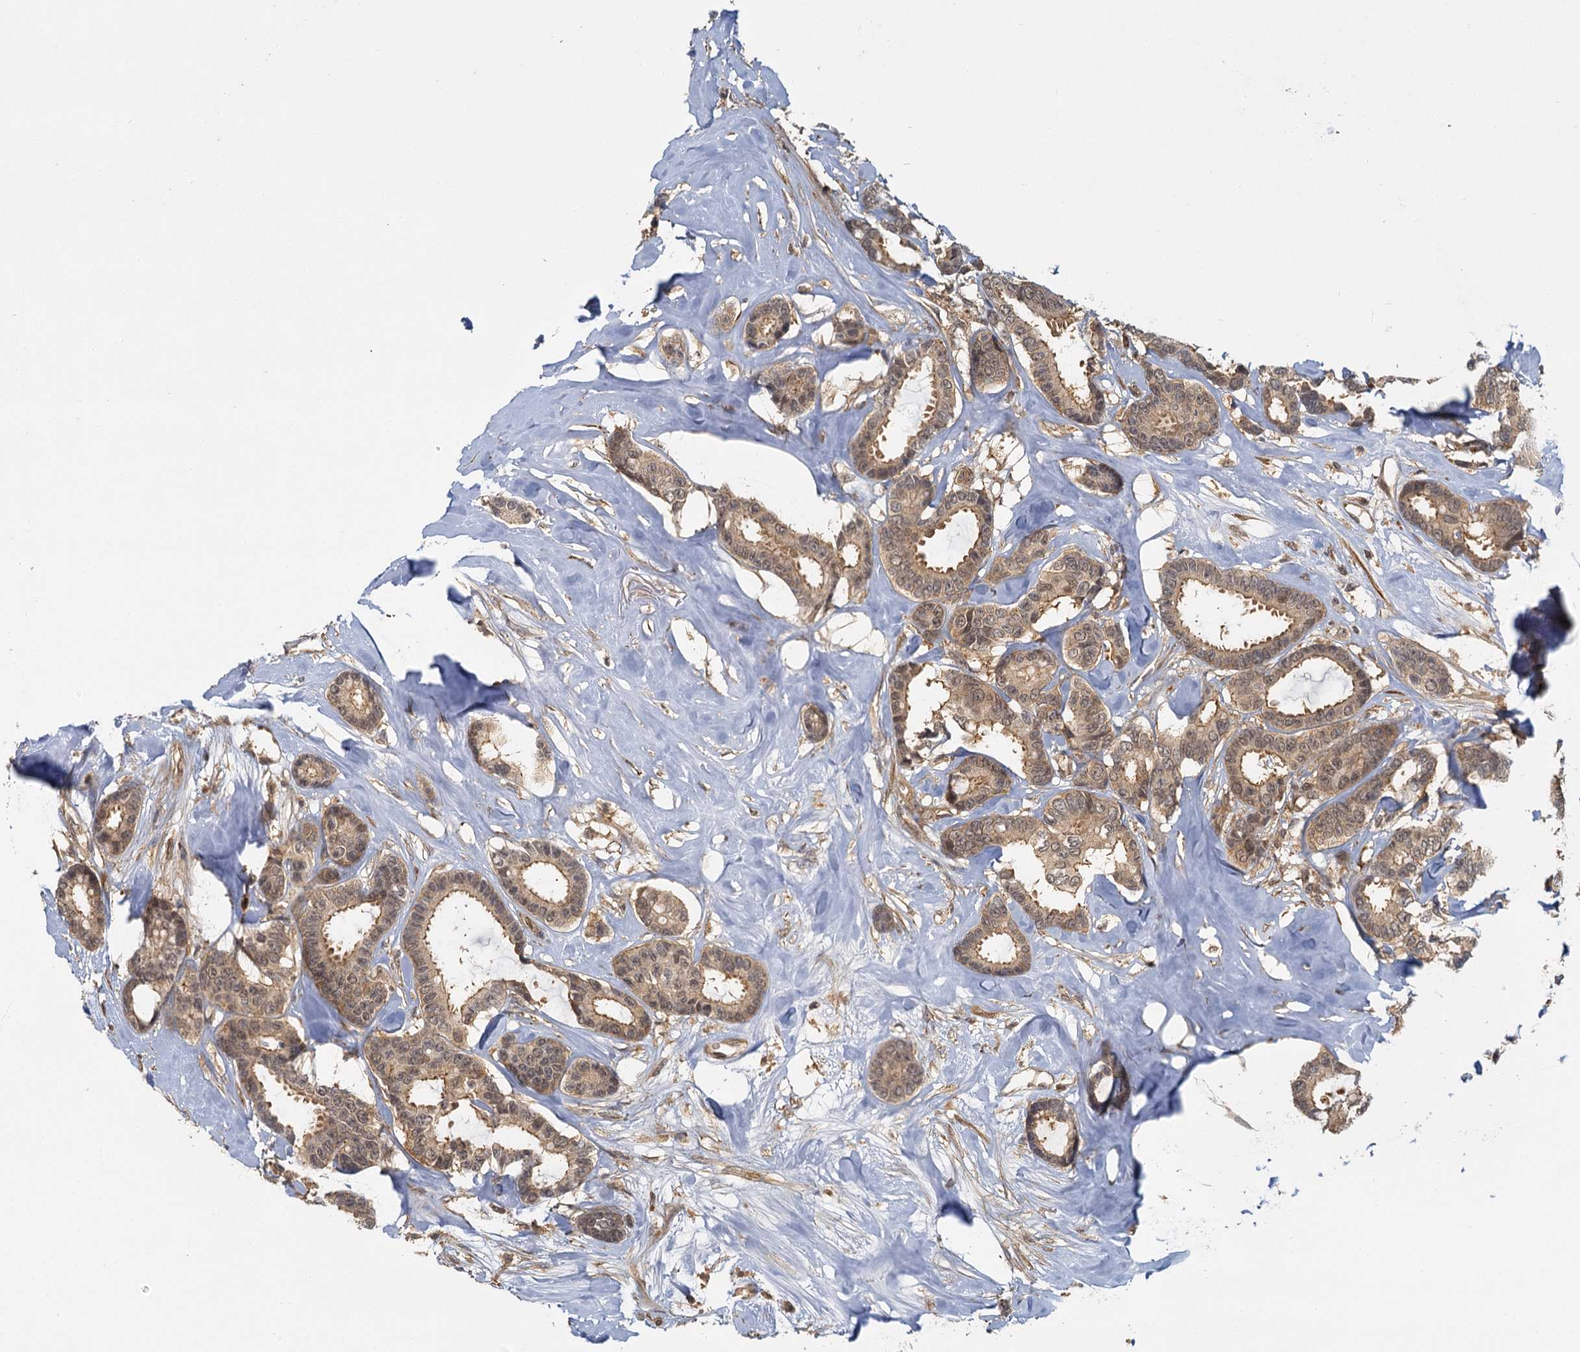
{"staining": {"intensity": "moderate", "quantity": ">75%", "location": "cytoplasmic/membranous"}, "tissue": "breast cancer", "cell_type": "Tumor cells", "image_type": "cancer", "snomed": [{"axis": "morphology", "description": "Duct carcinoma"}, {"axis": "topography", "description": "Breast"}], "caption": "This photomicrograph shows breast intraductal carcinoma stained with immunohistochemistry to label a protein in brown. The cytoplasmic/membranous of tumor cells show moderate positivity for the protein. Nuclei are counter-stained blue.", "gene": "ZNF549", "patient": {"sex": "female", "age": 87}}